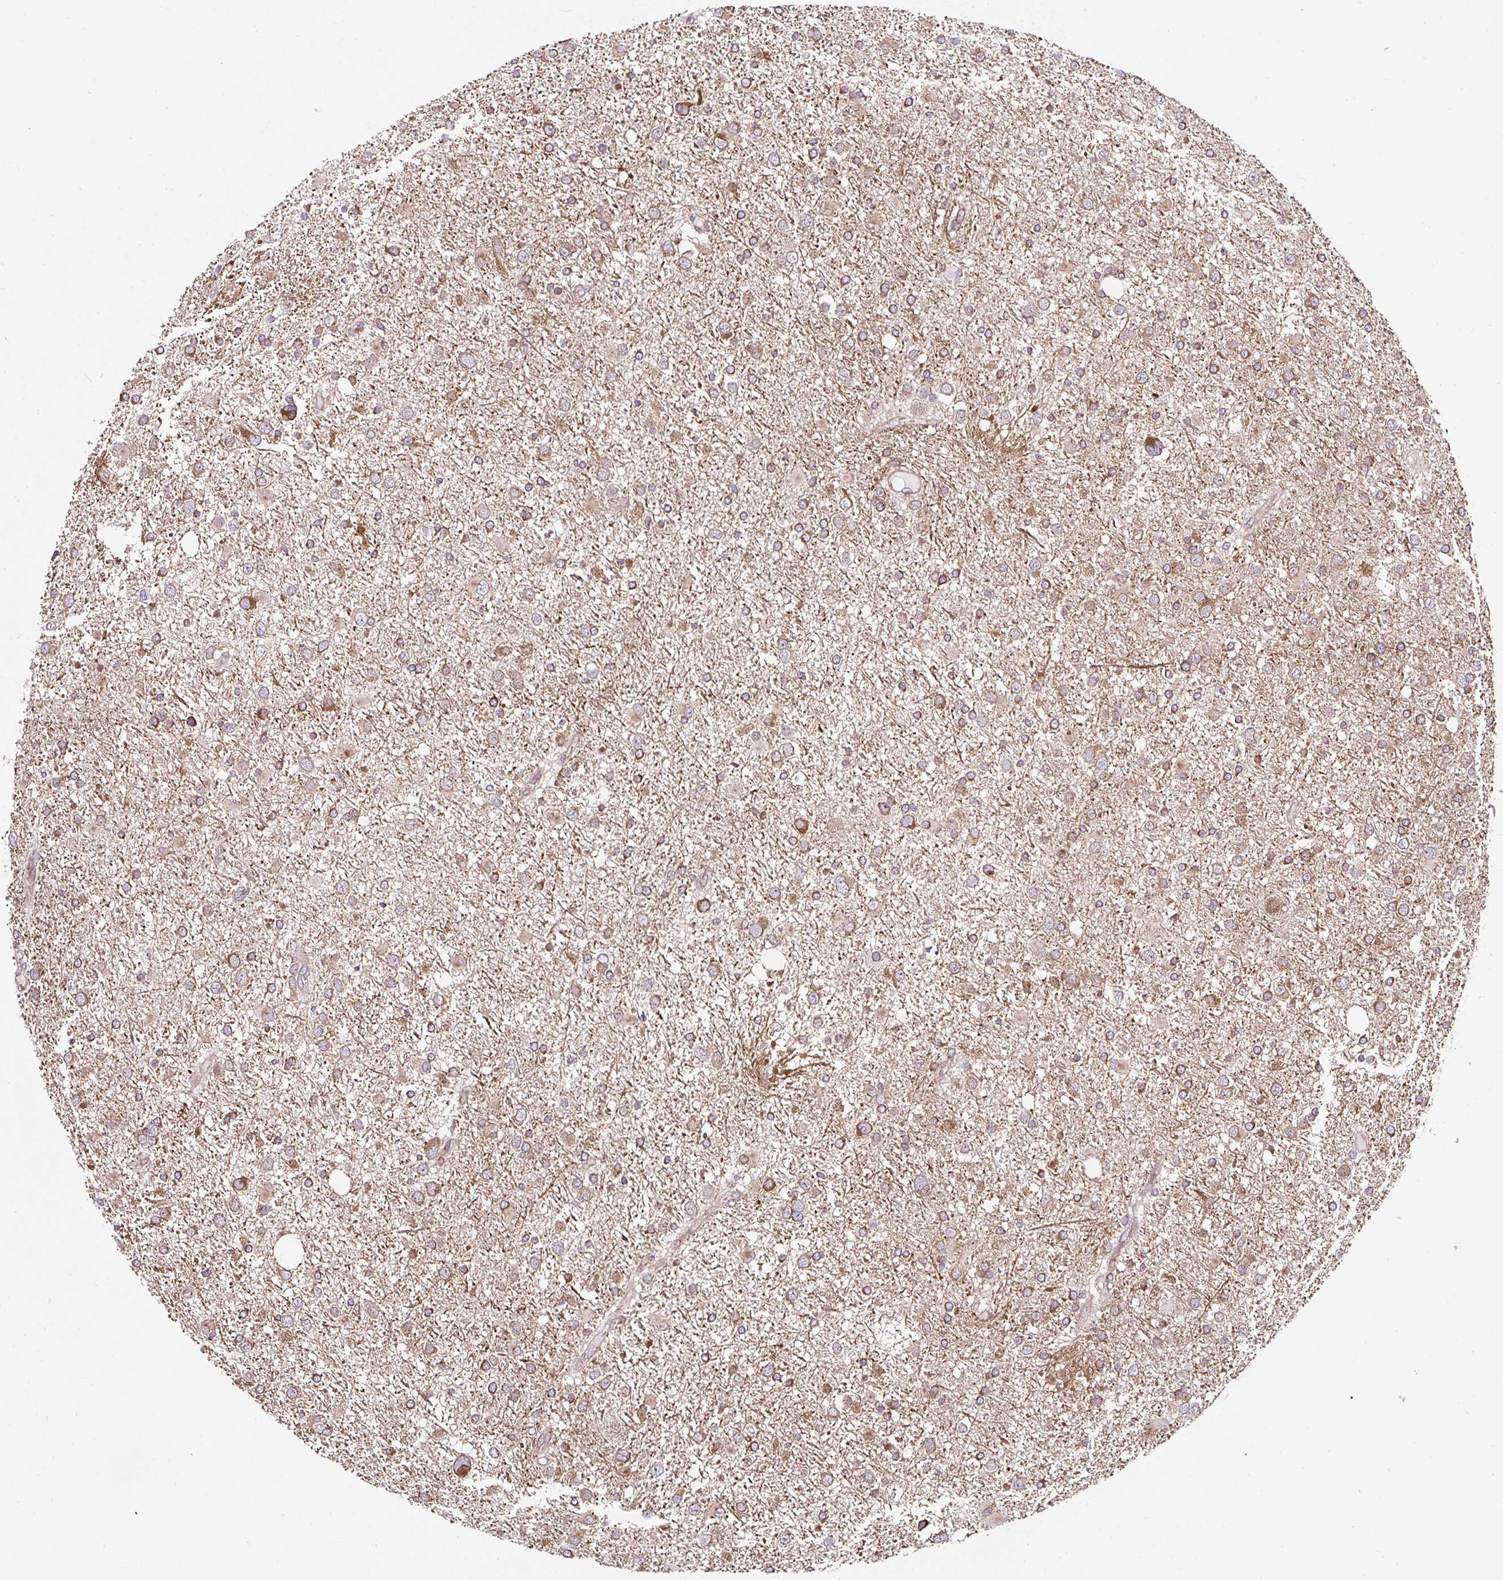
{"staining": {"intensity": "moderate", "quantity": ">75%", "location": "cytoplasmic/membranous"}, "tissue": "glioma", "cell_type": "Tumor cells", "image_type": "cancer", "snomed": [{"axis": "morphology", "description": "Glioma, malignant, Low grade"}, {"axis": "topography", "description": "Brain"}], "caption": "High-magnification brightfield microscopy of glioma stained with DAB (brown) and counterstained with hematoxylin (blue). tumor cells exhibit moderate cytoplasmic/membranous positivity is seen in approximately>75% of cells.", "gene": "KDM4E", "patient": {"sex": "female", "age": 32}}